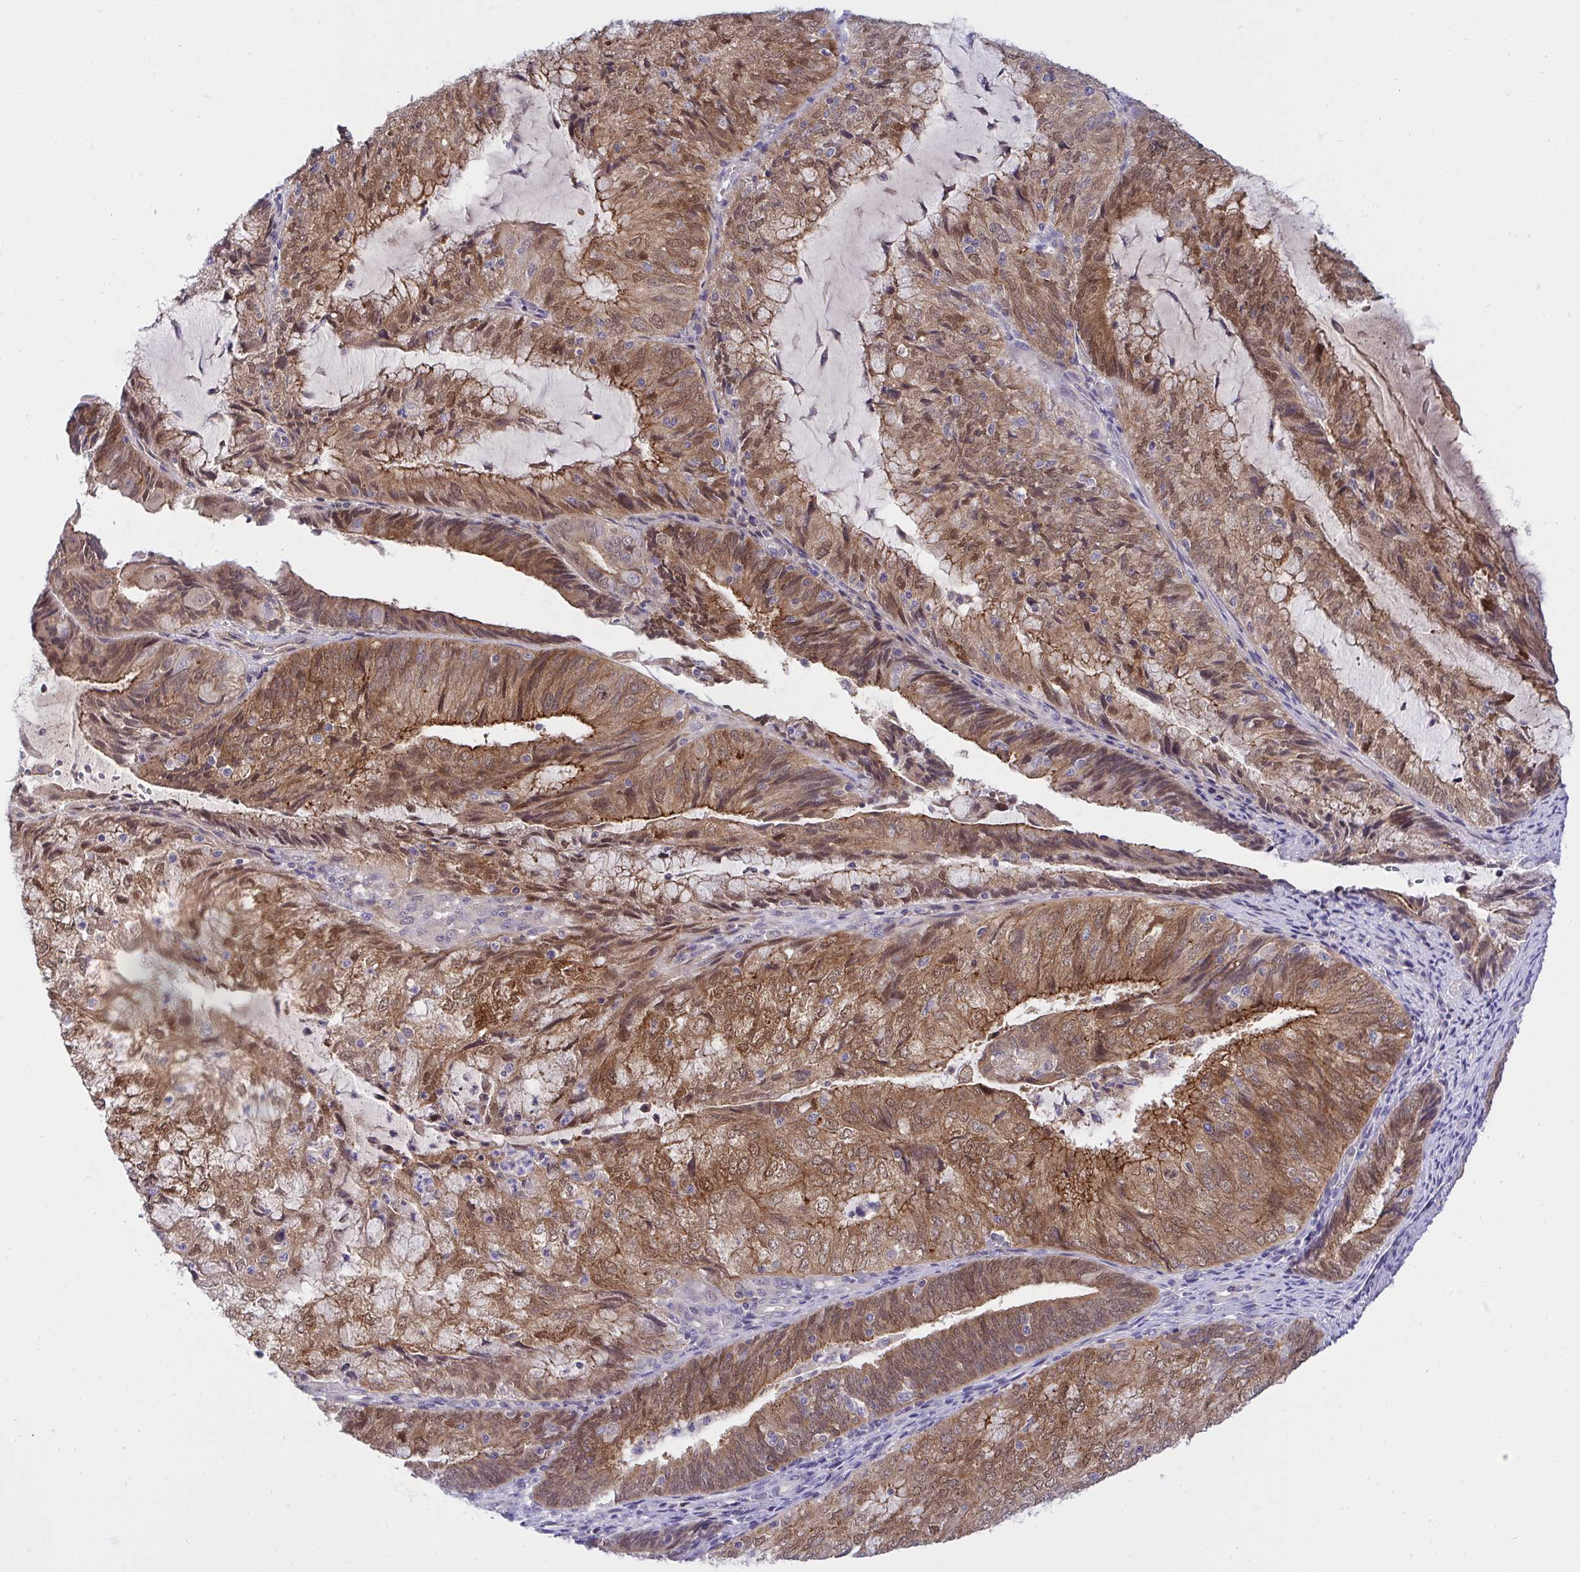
{"staining": {"intensity": "moderate", "quantity": ">75%", "location": "cytoplasmic/membranous,nuclear"}, "tissue": "endometrial cancer", "cell_type": "Tumor cells", "image_type": "cancer", "snomed": [{"axis": "morphology", "description": "Adenocarcinoma, NOS"}, {"axis": "topography", "description": "Endometrium"}], "caption": "Protein expression analysis of human adenocarcinoma (endometrial) reveals moderate cytoplasmic/membranous and nuclear staining in about >75% of tumor cells.", "gene": "HOXD12", "patient": {"sex": "female", "age": 81}}